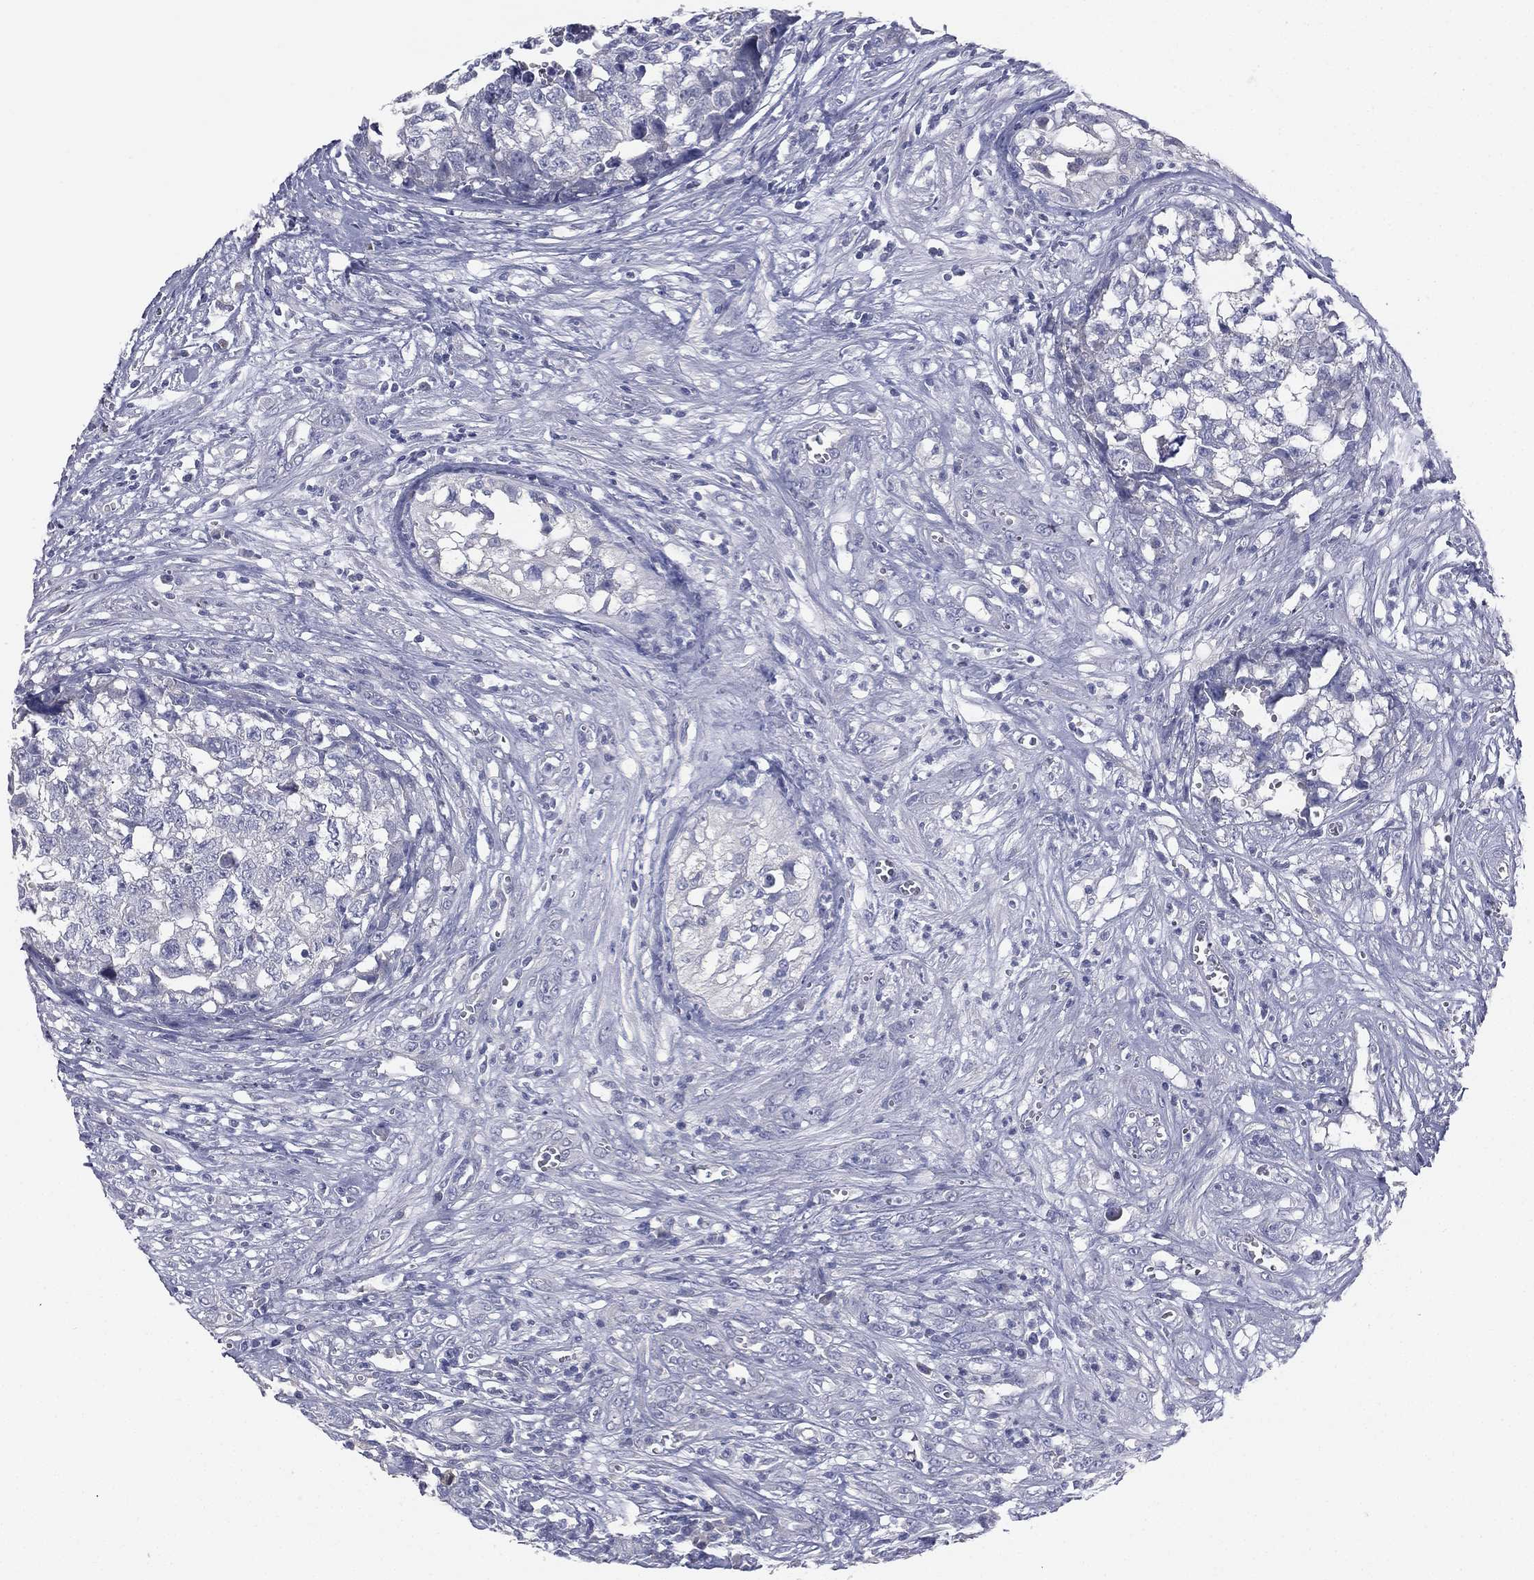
{"staining": {"intensity": "negative", "quantity": "none", "location": "none"}, "tissue": "testis cancer", "cell_type": "Tumor cells", "image_type": "cancer", "snomed": [{"axis": "morphology", "description": "Seminoma, NOS"}, {"axis": "morphology", "description": "Carcinoma, Embryonal, NOS"}, {"axis": "topography", "description": "Testis"}], "caption": "Tumor cells show no significant expression in testis seminoma. The staining is performed using DAB (3,3'-diaminobenzidine) brown chromogen with nuclei counter-stained in using hematoxylin.", "gene": "STK31", "patient": {"sex": "male", "age": 22}}